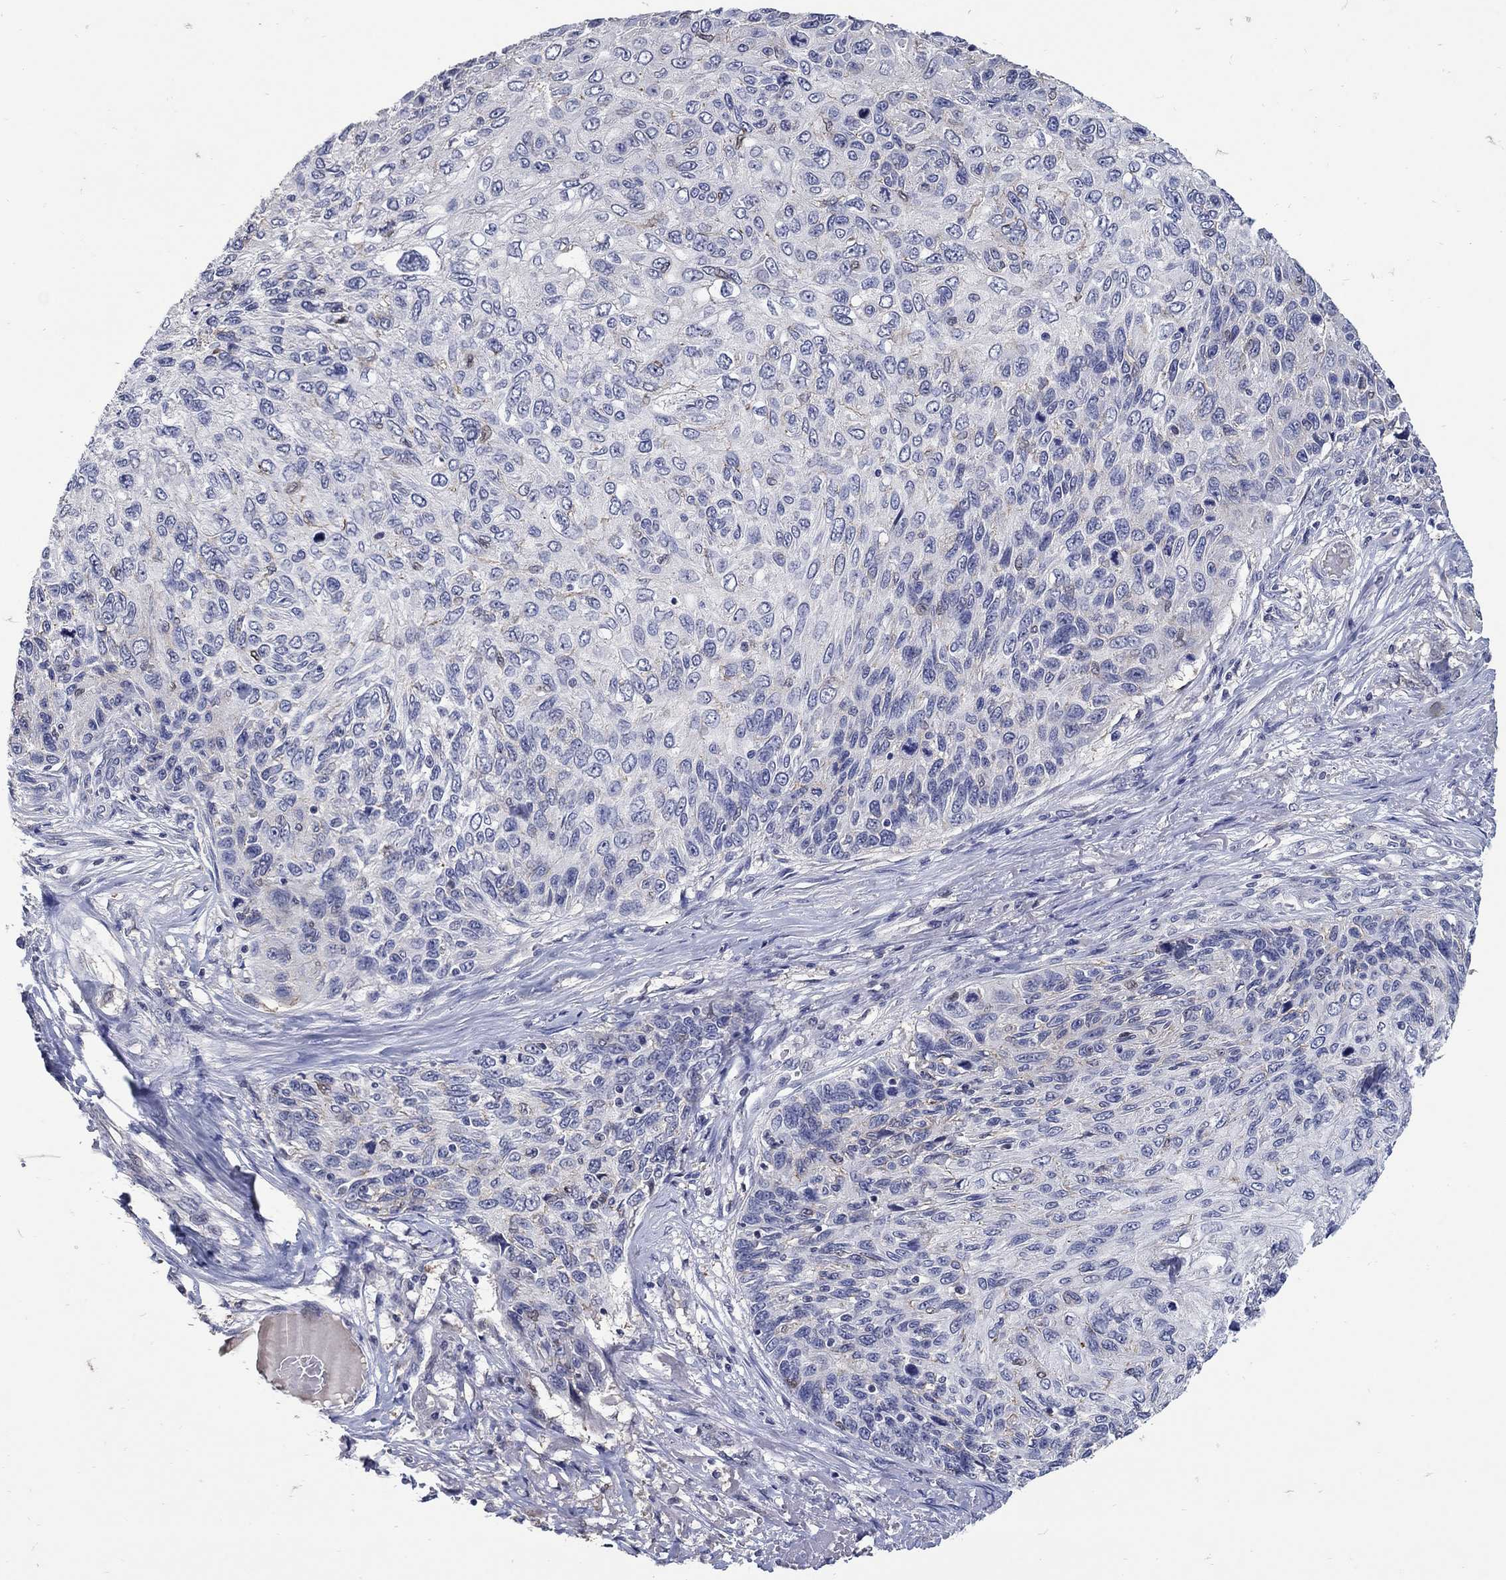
{"staining": {"intensity": "negative", "quantity": "none", "location": "none"}, "tissue": "skin cancer", "cell_type": "Tumor cells", "image_type": "cancer", "snomed": [{"axis": "morphology", "description": "Squamous cell carcinoma, NOS"}, {"axis": "topography", "description": "Skin"}], "caption": "This micrograph is of skin squamous cell carcinoma stained with immunohistochemistry to label a protein in brown with the nuclei are counter-stained blue. There is no positivity in tumor cells. (DAB immunohistochemistry with hematoxylin counter stain).", "gene": "CETN1", "patient": {"sex": "male", "age": 92}}